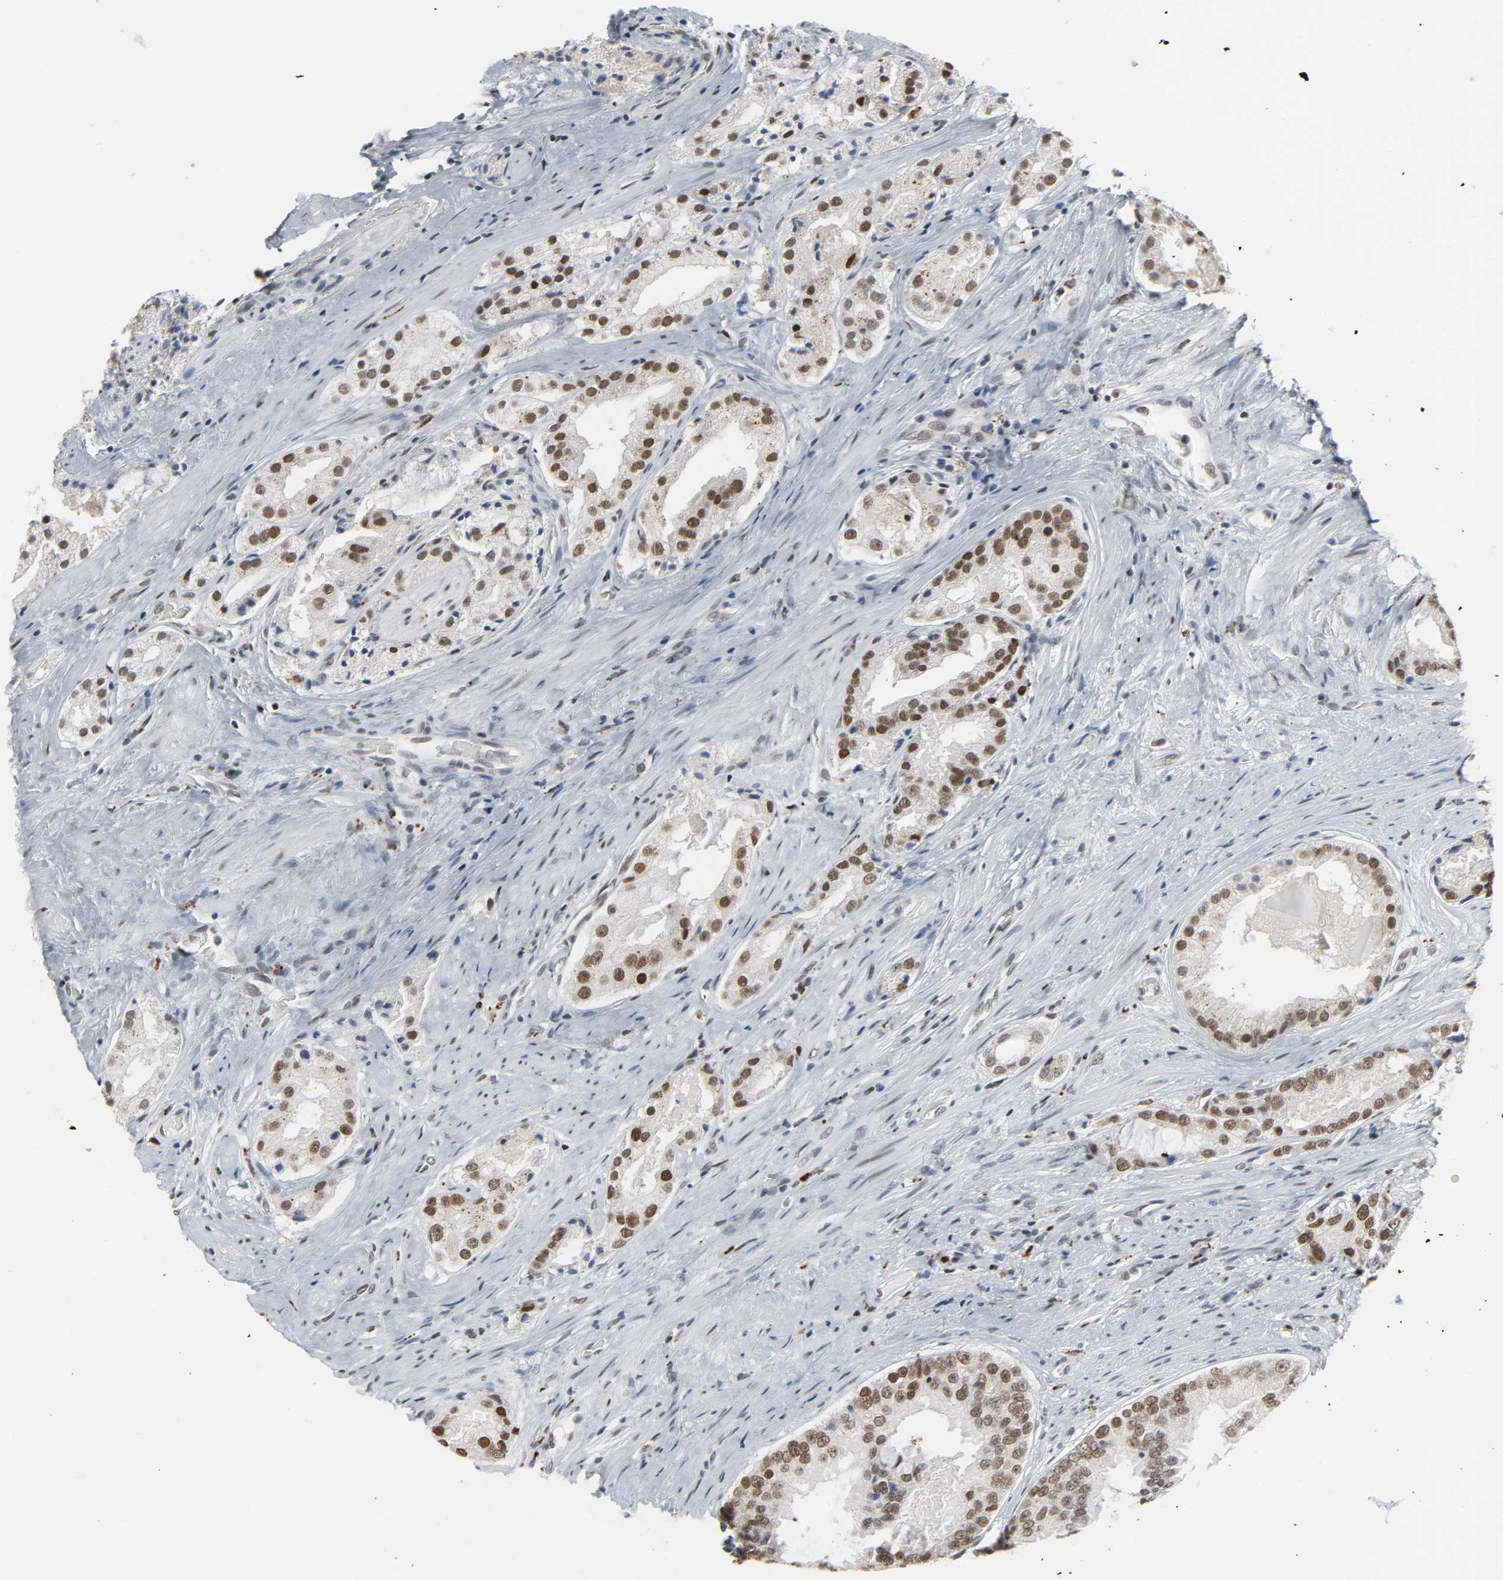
{"staining": {"intensity": "strong", "quantity": ">75%", "location": "nuclear"}, "tissue": "prostate cancer", "cell_type": "Tumor cells", "image_type": "cancer", "snomed": [{"axis": "morphology", "description": "Adenocarcinoma, High grade"}, {"axis": "topography", "description": "Prostate"}], "caption": "High-magnification brightfield microscopy of adenocarcinoma (high-grade) (prostate) stained with DAB (3,3'-diaminobenzidine) (brown) and counterstained with hematoxylin (blue). tumor cells exhibit strong nuclear expression is appreciated in about>75% of cells.", "gene": "DAZAP1", "patient": {"sex": "male", "age": 73}}